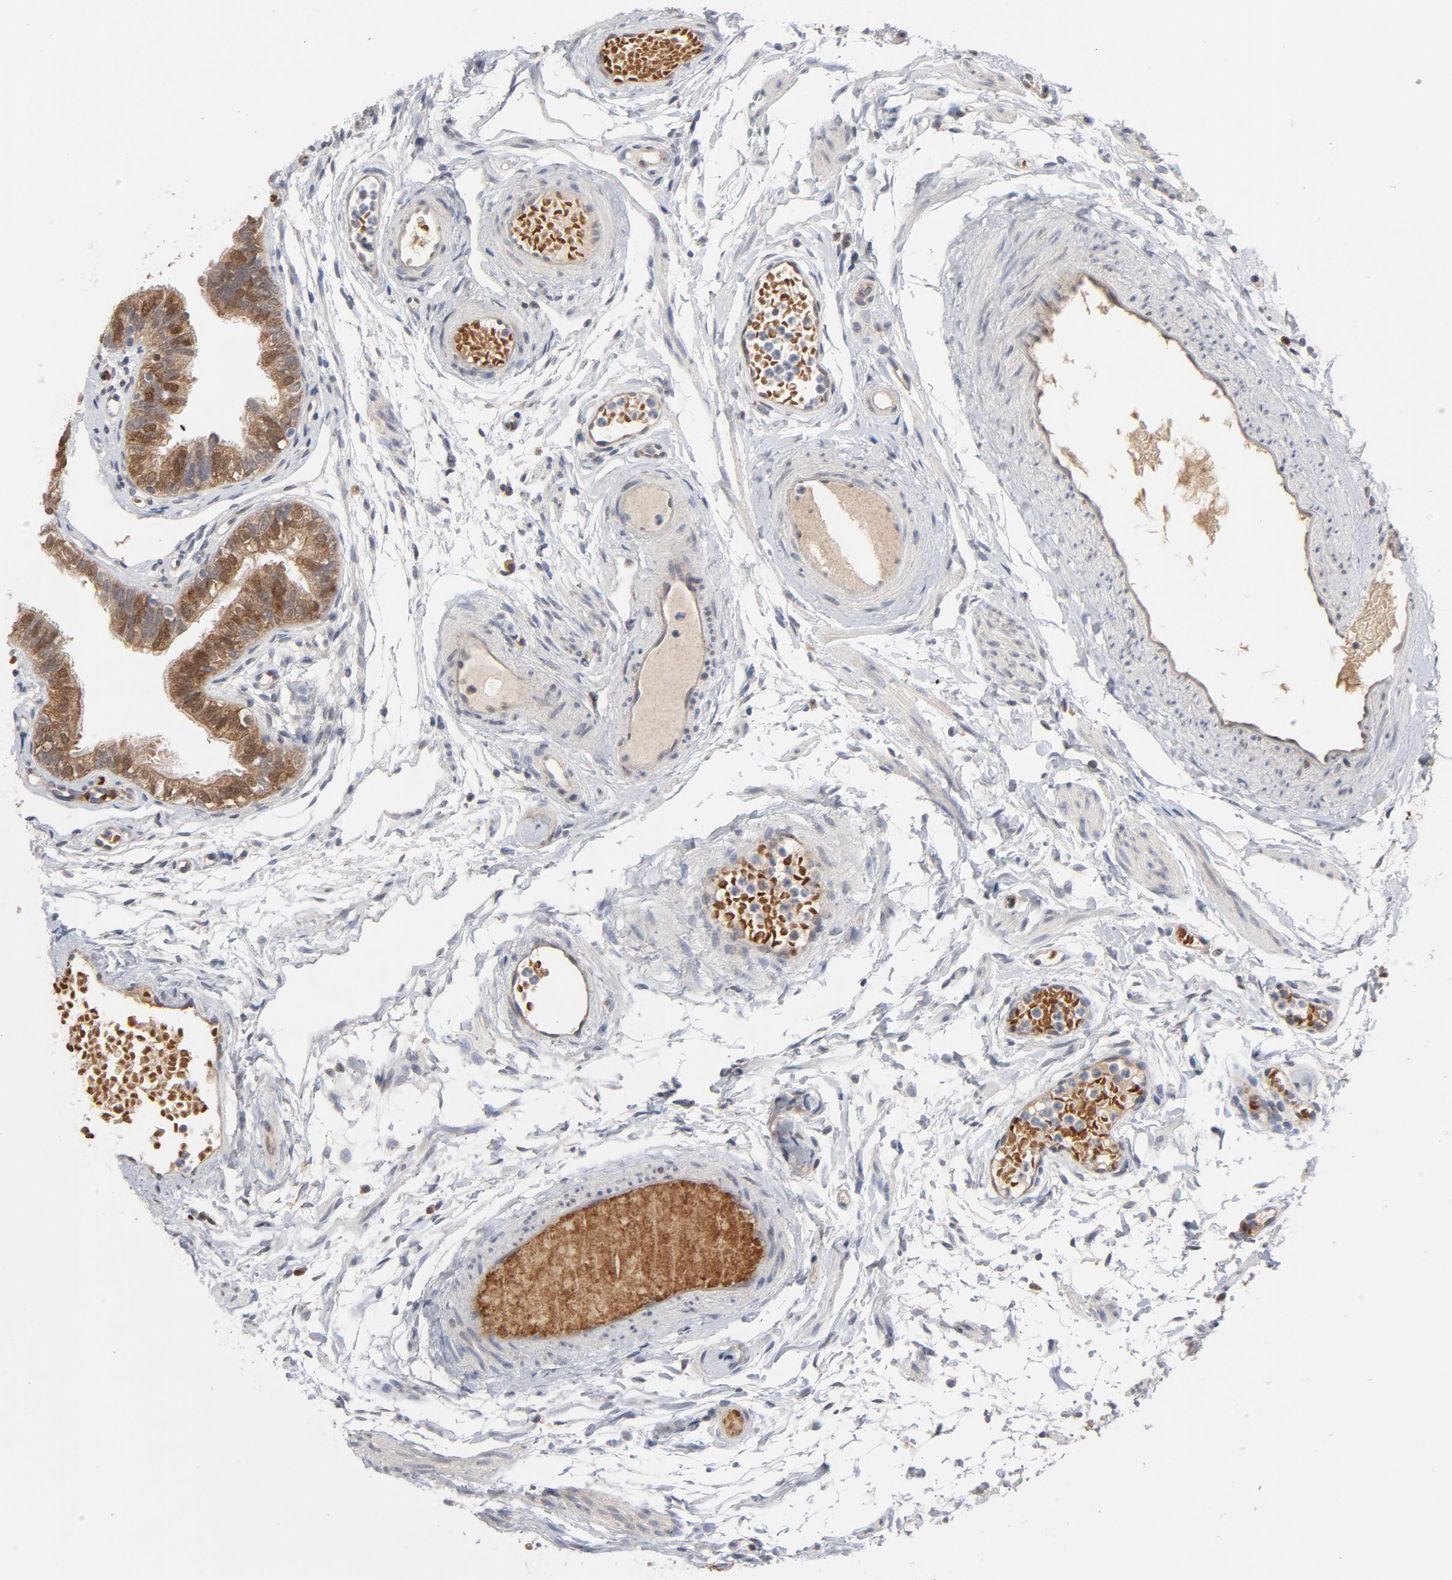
{"staining": {"intensity": "moderate", "quantity": ">75%", "location": "cytoplasmic/membranous,nuclear"}, "tissue": "fallopian tube", "cell_type": "Glandular cells", "image_type": "normal", "snomed": [{"axis": "morphology", "description": "Normal tissue, NOS"}, {"axis": "morphology", "description": "Dermoid, NOS"}, {"axis": "topography", "description": "Fallopian tube"}], "caption": "Immunohistochemistry (IHC) micrograph of benign fallopian tube: fallopian tube stained using immunohistochemistry (IHC) exhibits medium levels of moderate protein expression localized specifically in the cytoplasmic/membranous,nuclear of glandular cells, appearing as a cytoplasmic/membranous,nuclear brown color.", "gene": "PRDX1", "patient": {"sex": "female", "age": 33}}